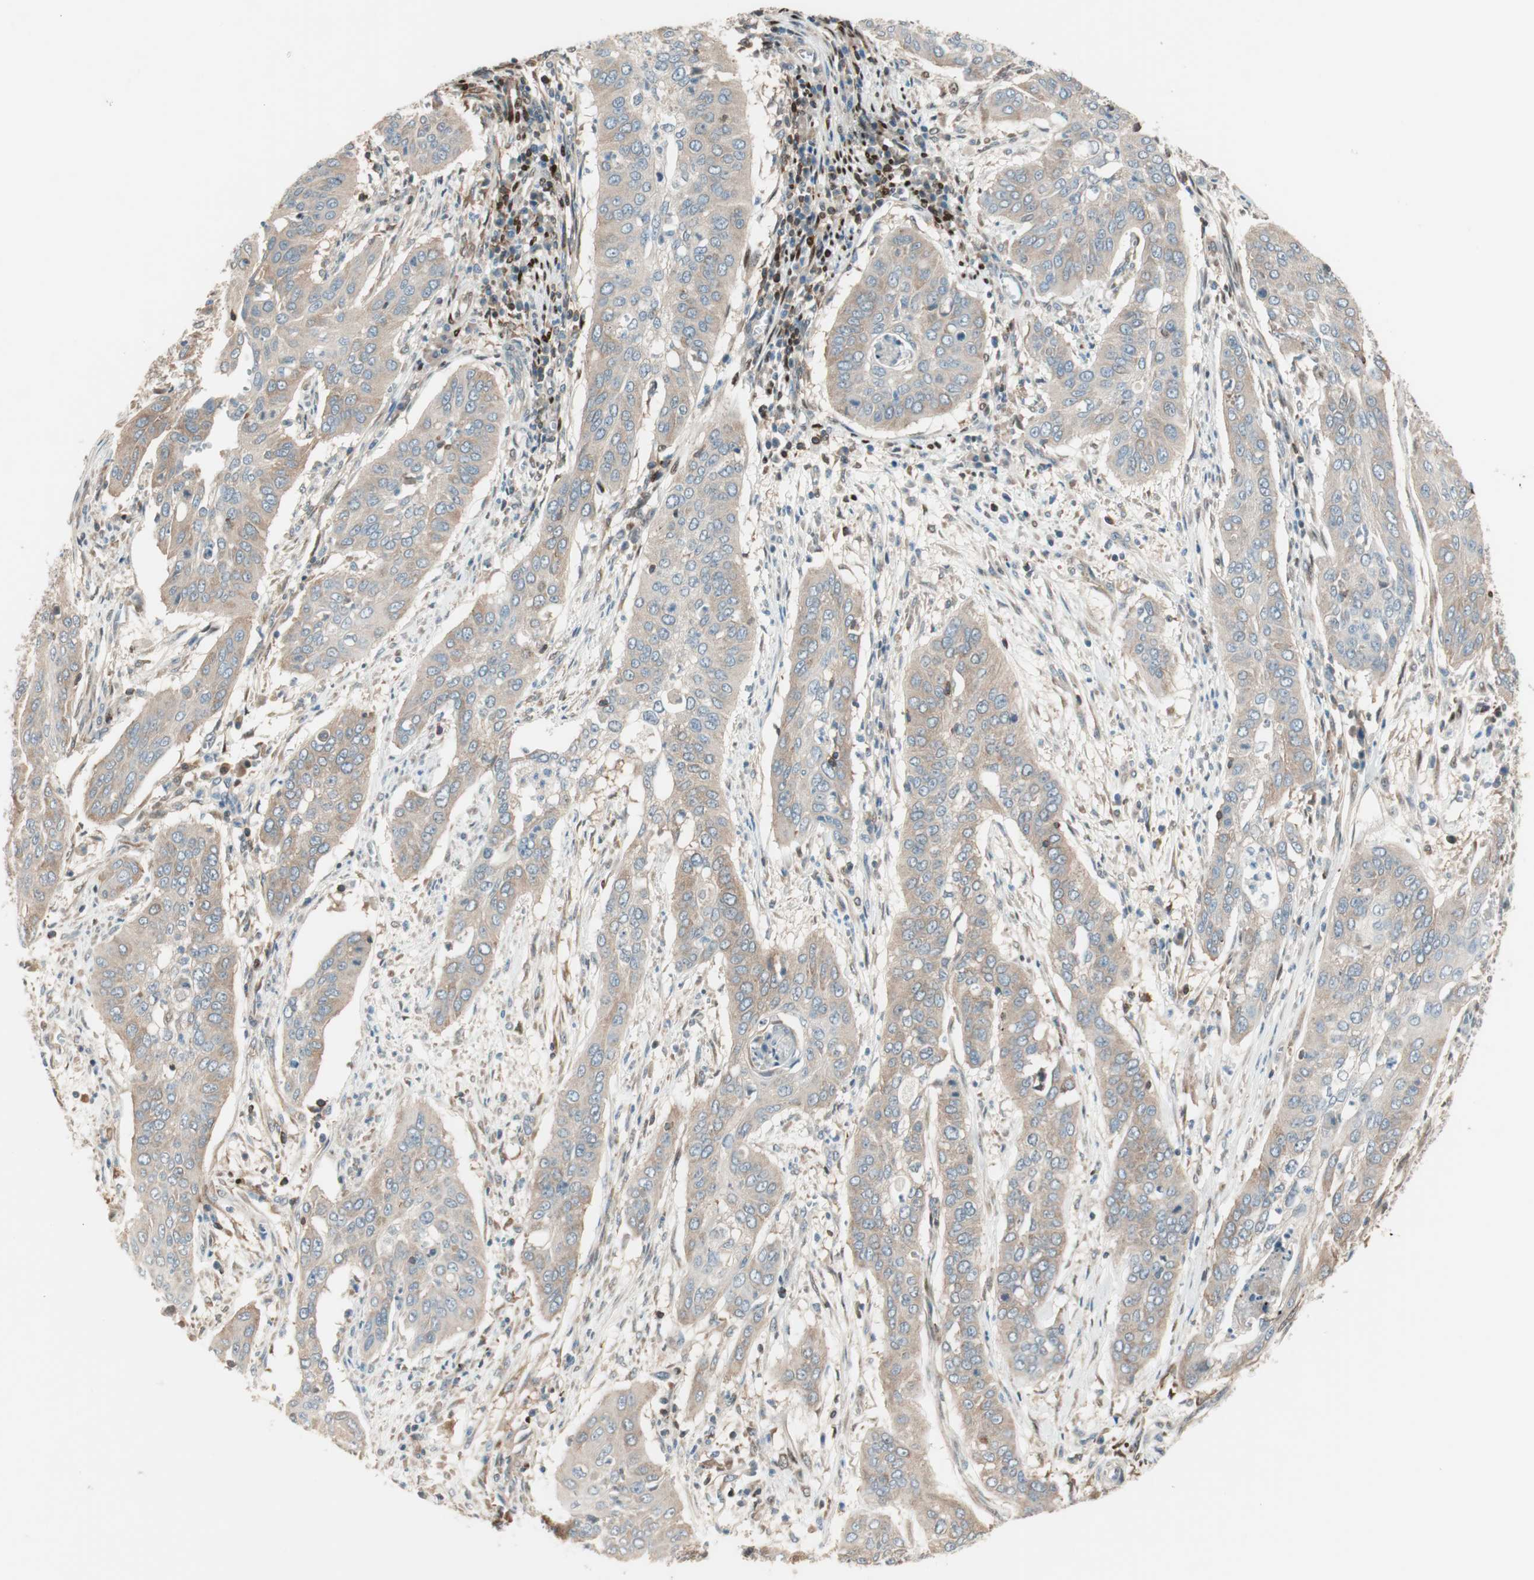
{"staining": {"intensity": "moderate", "quantity": ">75%", "location": "cytoplasmic/membranous"}, "tissue": "cervical cancer", "cell_type": "Tumor cells", "image_type": "cancer", "snomed": [{"axis": "morphology", "description": "Squamous cell carcinoma, NOS"}, {"axis": "topography", "description": "Cervix"}], "caption": "Cervical cancer was stained to show a protein in brown. There is medium levels of moderate cytoplasmic/membranous positivity in about >75% of tumor cells.", "gene": "BIN1", "patient": {"sex": "female", "age": 39}}